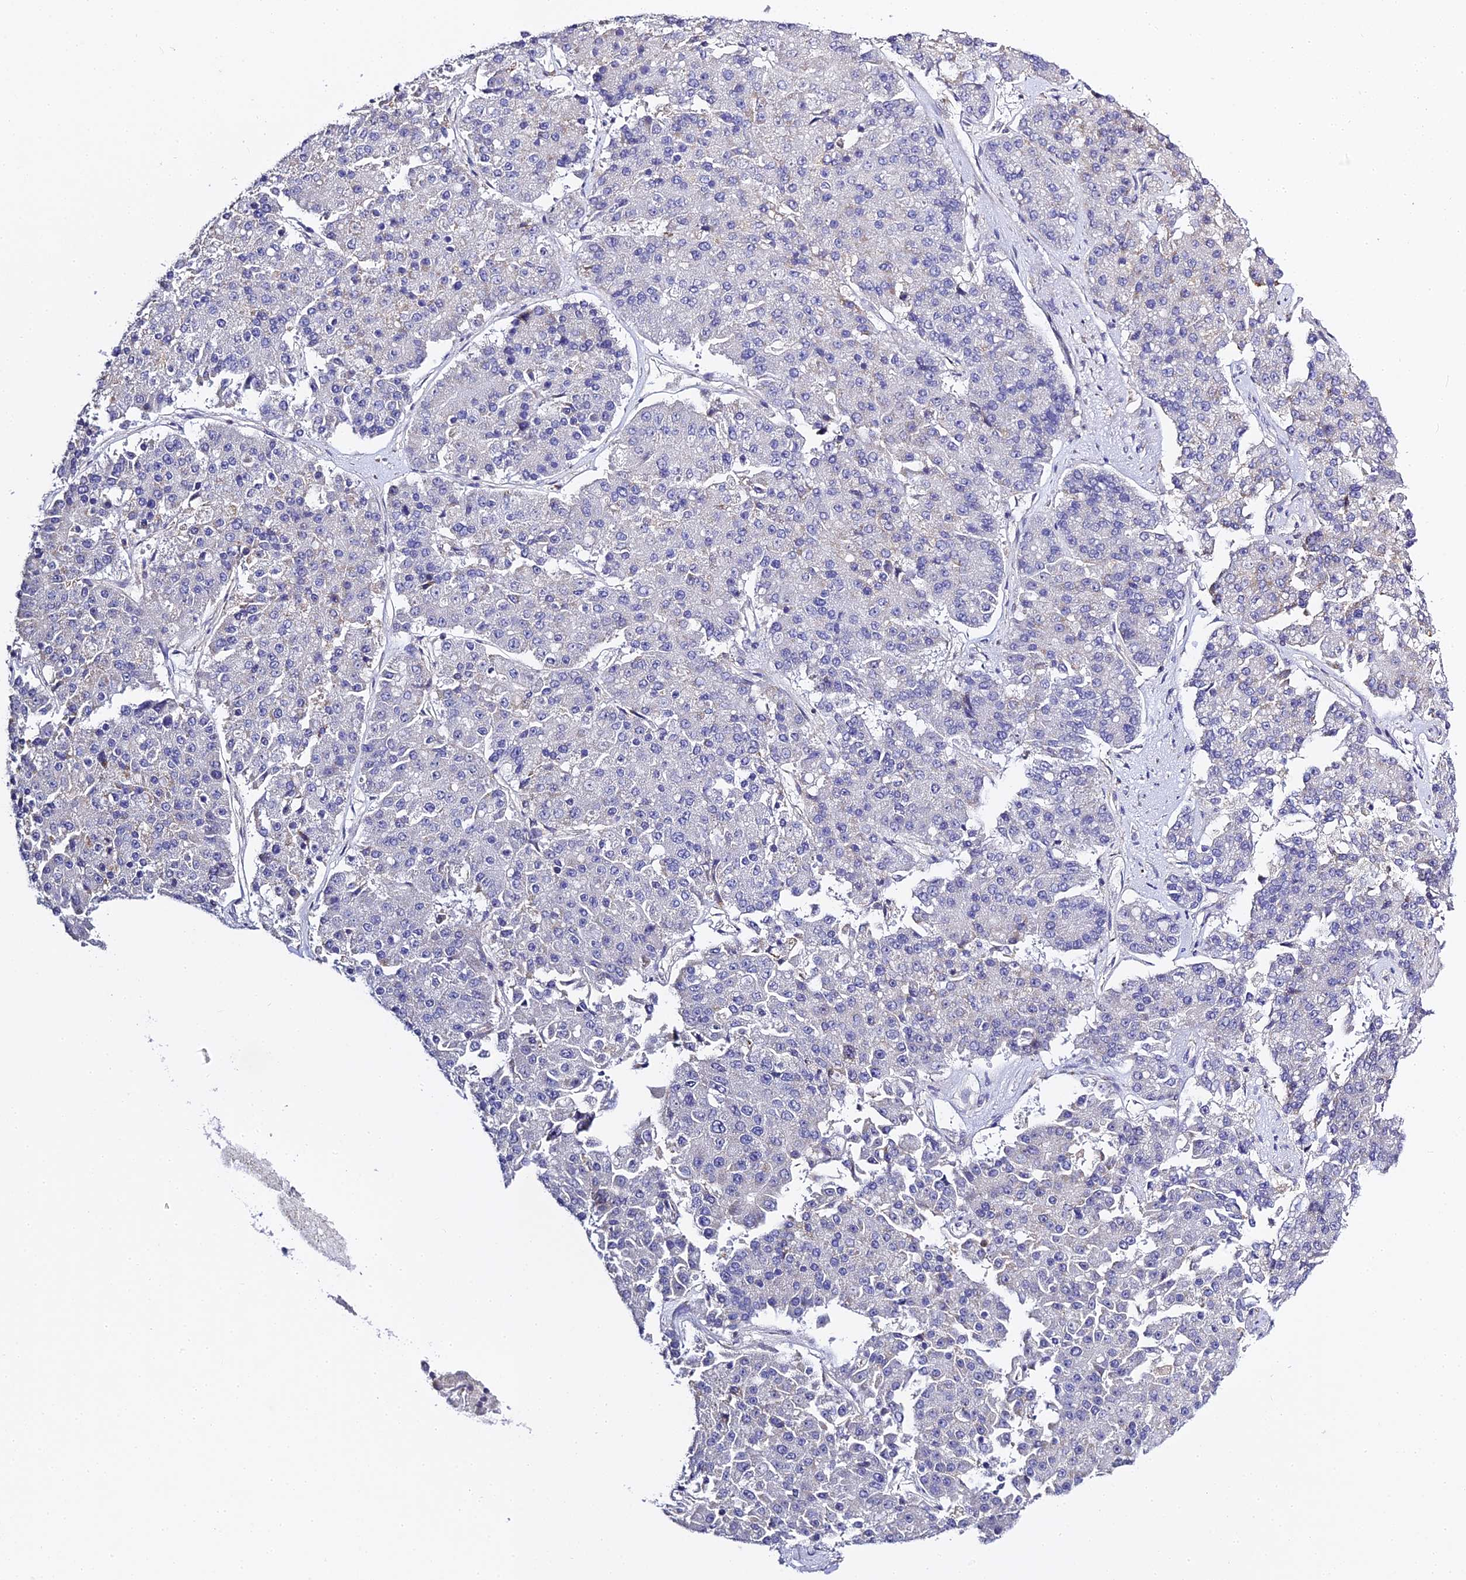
{"staining": {"intensity": "negative", "quantity": "none", "location": "none"}, "tissue": "pancreatic cancer", "cell_type": "Tumor cells", "image_type": "cancer", "snomed": [{"axis": "morphology", "description": "Adenocarcinoma, NOS"}, {"axis": "topography", "description": "Pancreas"}], "caption": "Protein analysis of adenocarcinoma (pancreatic) demonstrates no significant expression in tumor cells.", "gene": "SERP1", "patient": {"sex": "male", "age": 50}}